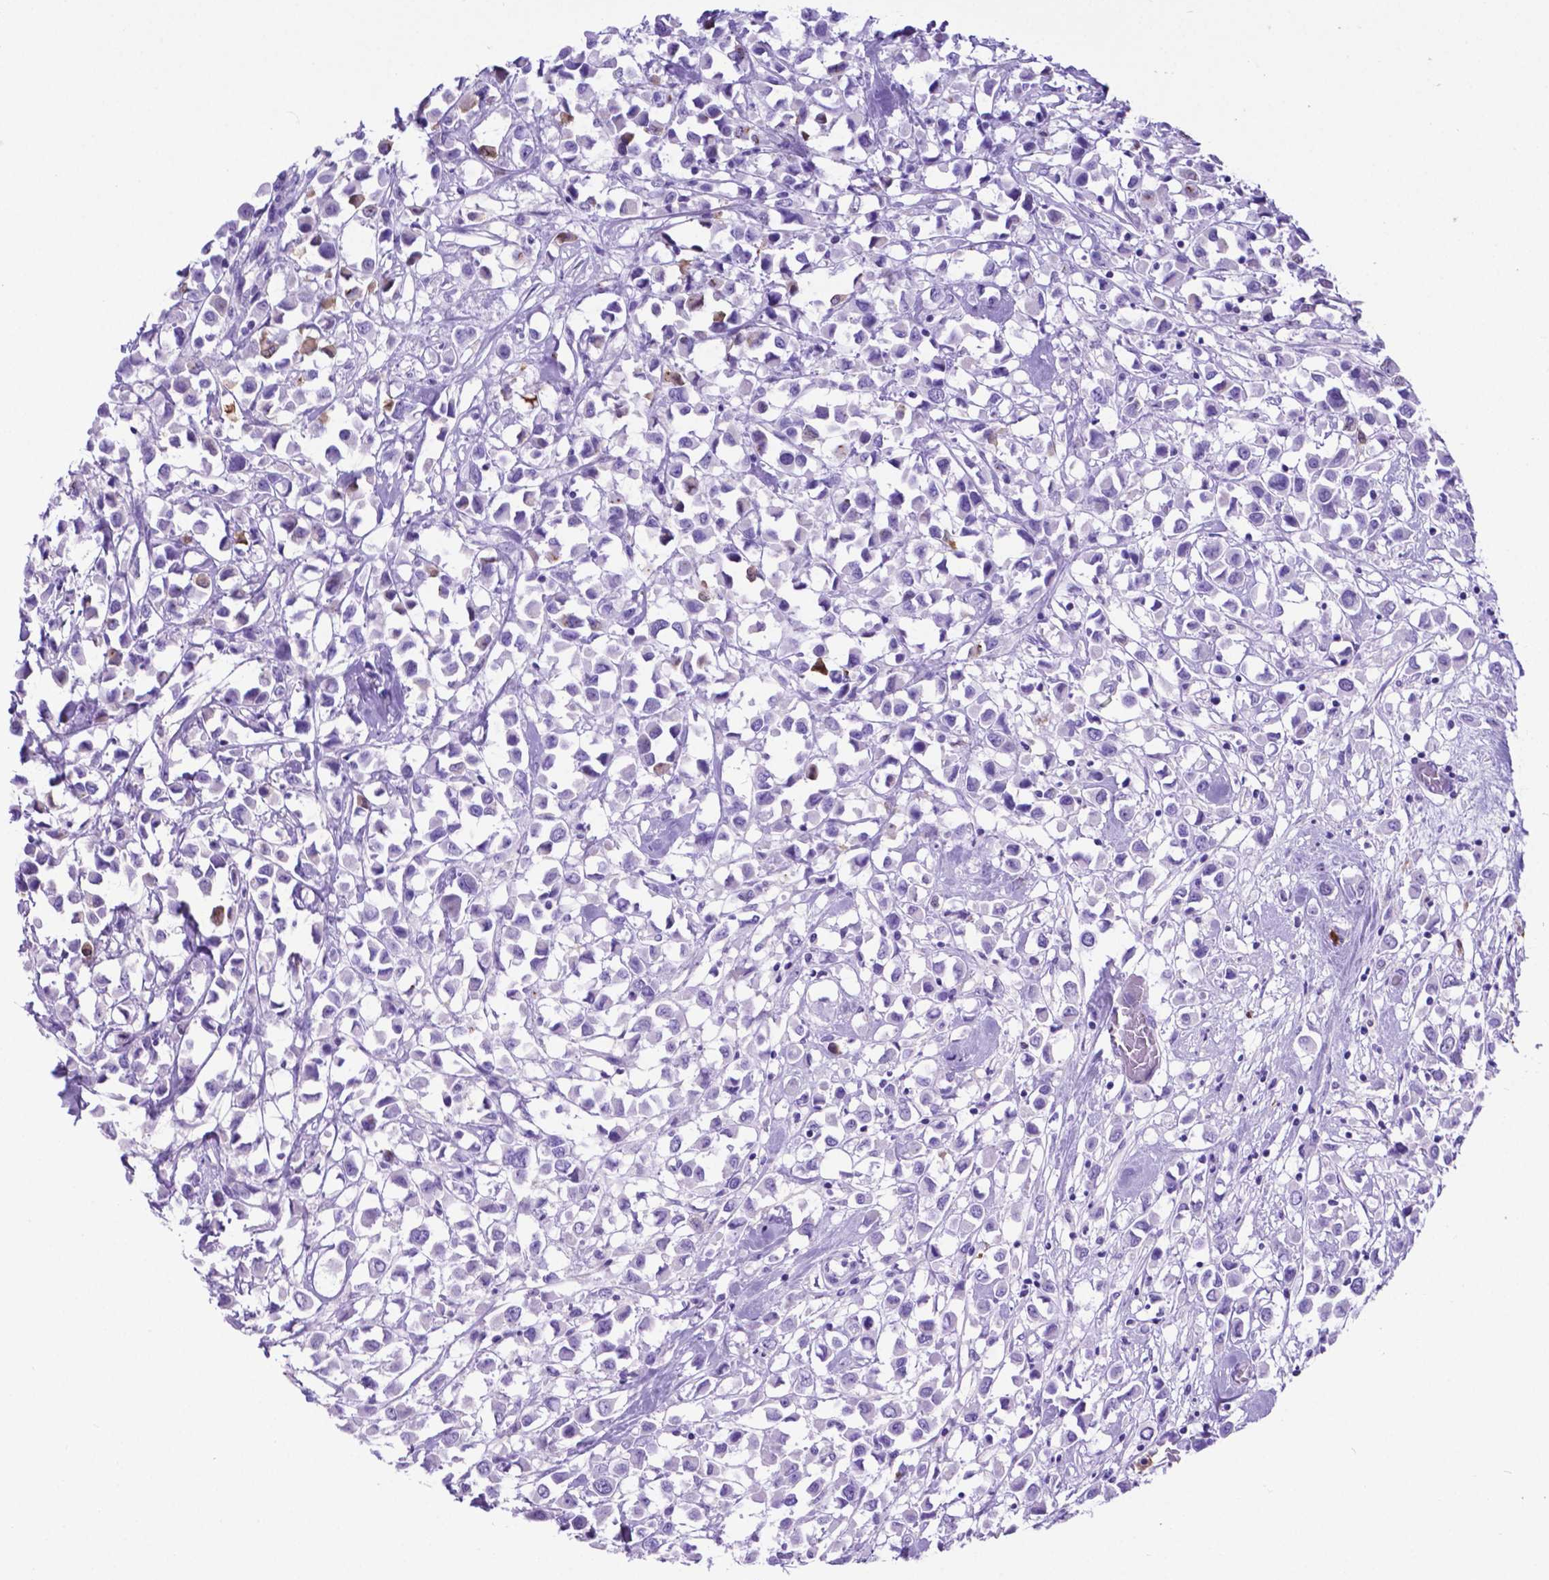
{"staining": {"intensity": "moderate", "quantity": "<25%", "location": "cytoplasmic/membranous"}, "tissue": "breast cancer", "cell_type": "Tumor cells", "image_type": "cancer", "snomed": [{"axis": "morphology", "description": "Duct carcinoma"}, {"axis": "topography", "description": "Breast"}], "caption": "Protein expression by immunohistochemistry reveals moderate cytoplasmic/membranous staining in approximately <25% of tumor cells in breast cancer. The staining was performed using DAB (3,3'-diaminobenzidine), with brown indicating positive protein expression. Nuclei are stained blue with hematoxylin.", "gene": "LZTR1", "patient": {"sex": "female", "age": 61}}